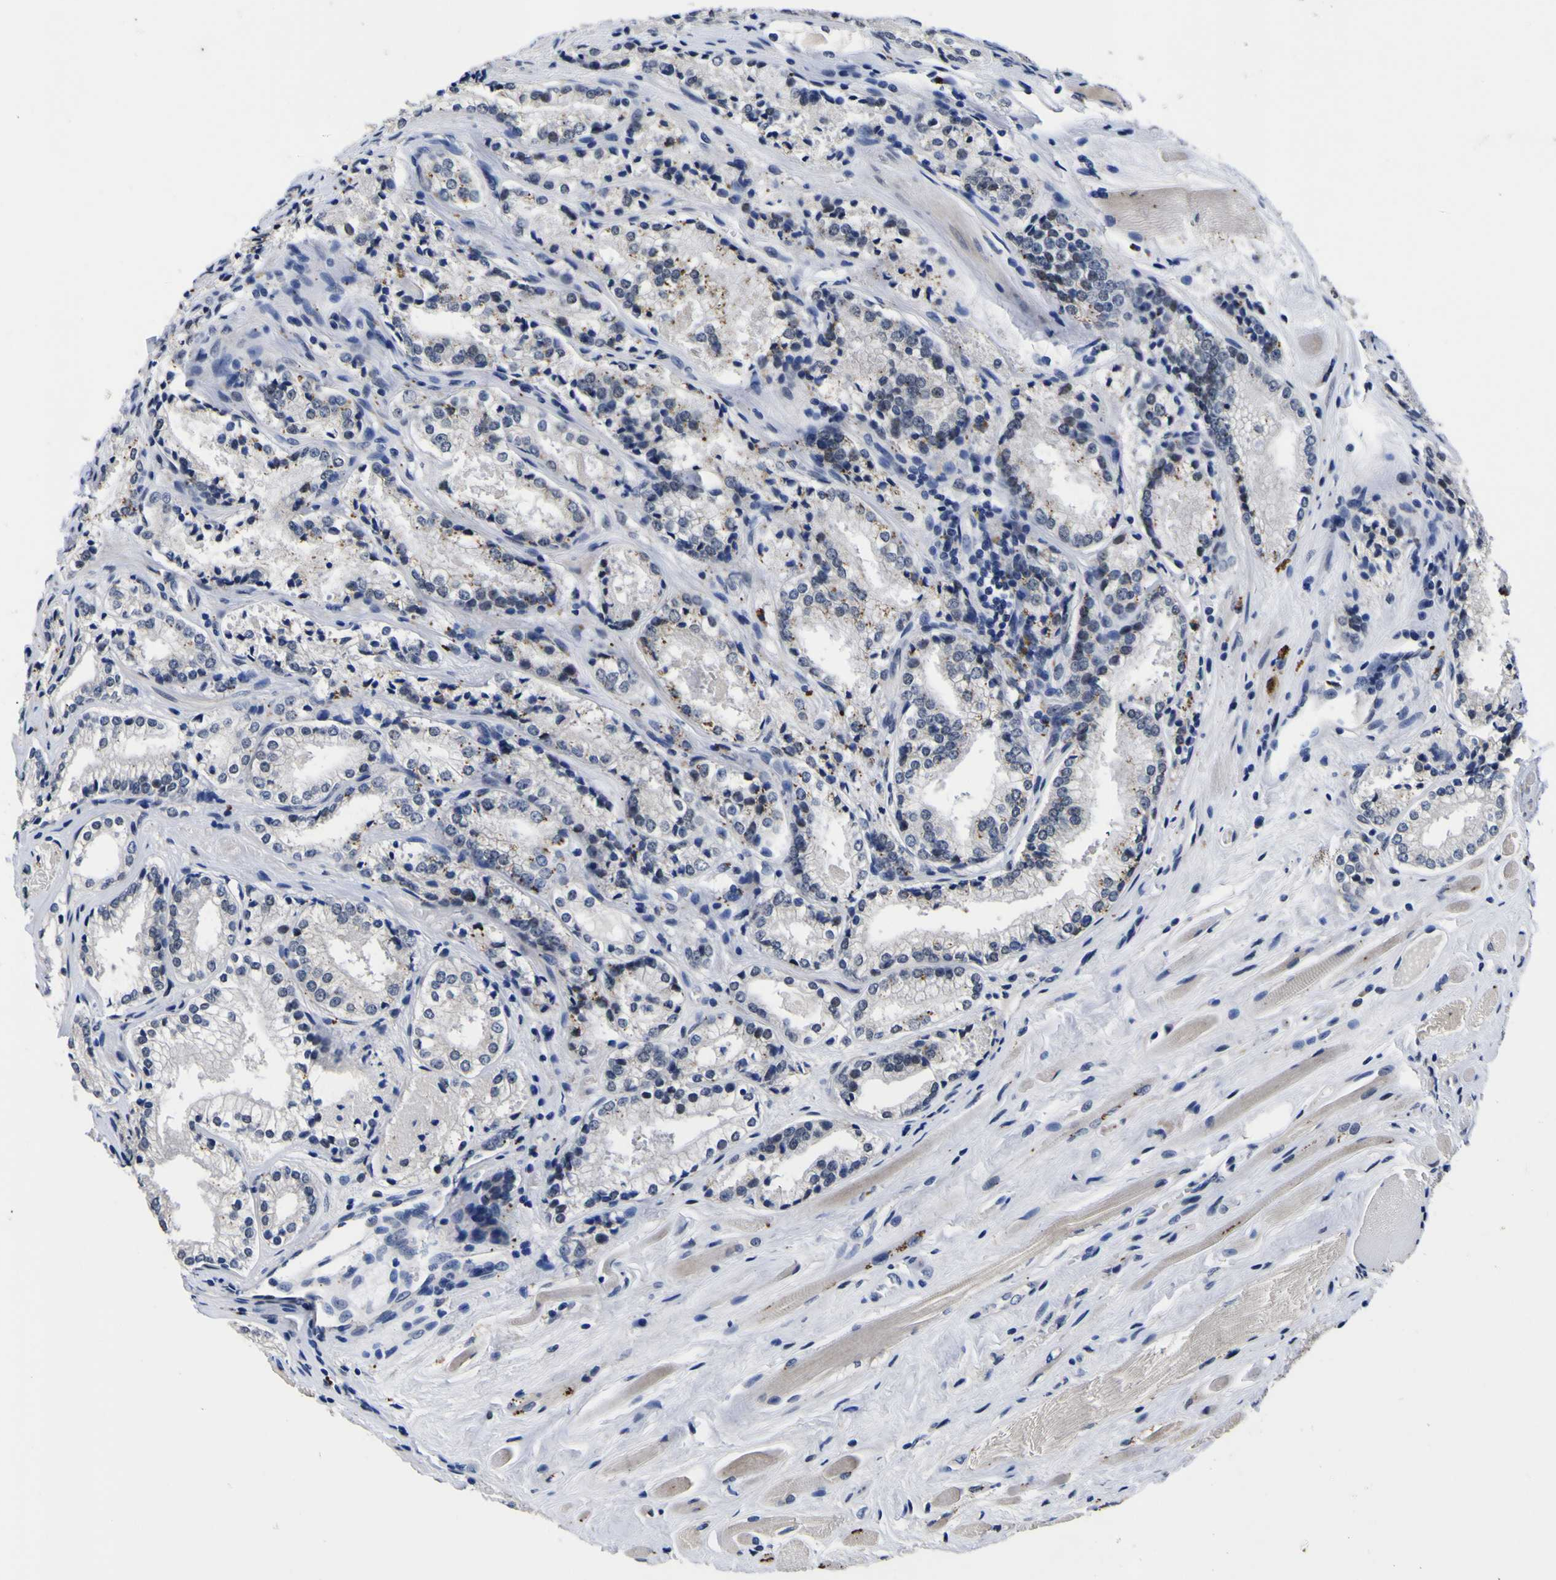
{"staining": {"intensity": "moderate", "quantity": "<25%", "location": "cytoplasmic/membranous"}, "tissue": "prostate cancer", "cell_type": "Tumor cells", "image_type": "cancer", "snomed": [{"axis": "morphology", "description": "Adenocarcinoma, Low grade"}, {"axis": "topography", "description": "Prostate"}], "caption": "Human prostate low-grade adenocarcinoma stained for a protein (brown) displays moderate cytoplasmic/membranous positive staining in approximately <25% of tumor cells.", "gene": "IGFLR1", "patient": {"sex": "male", "age": 60}}